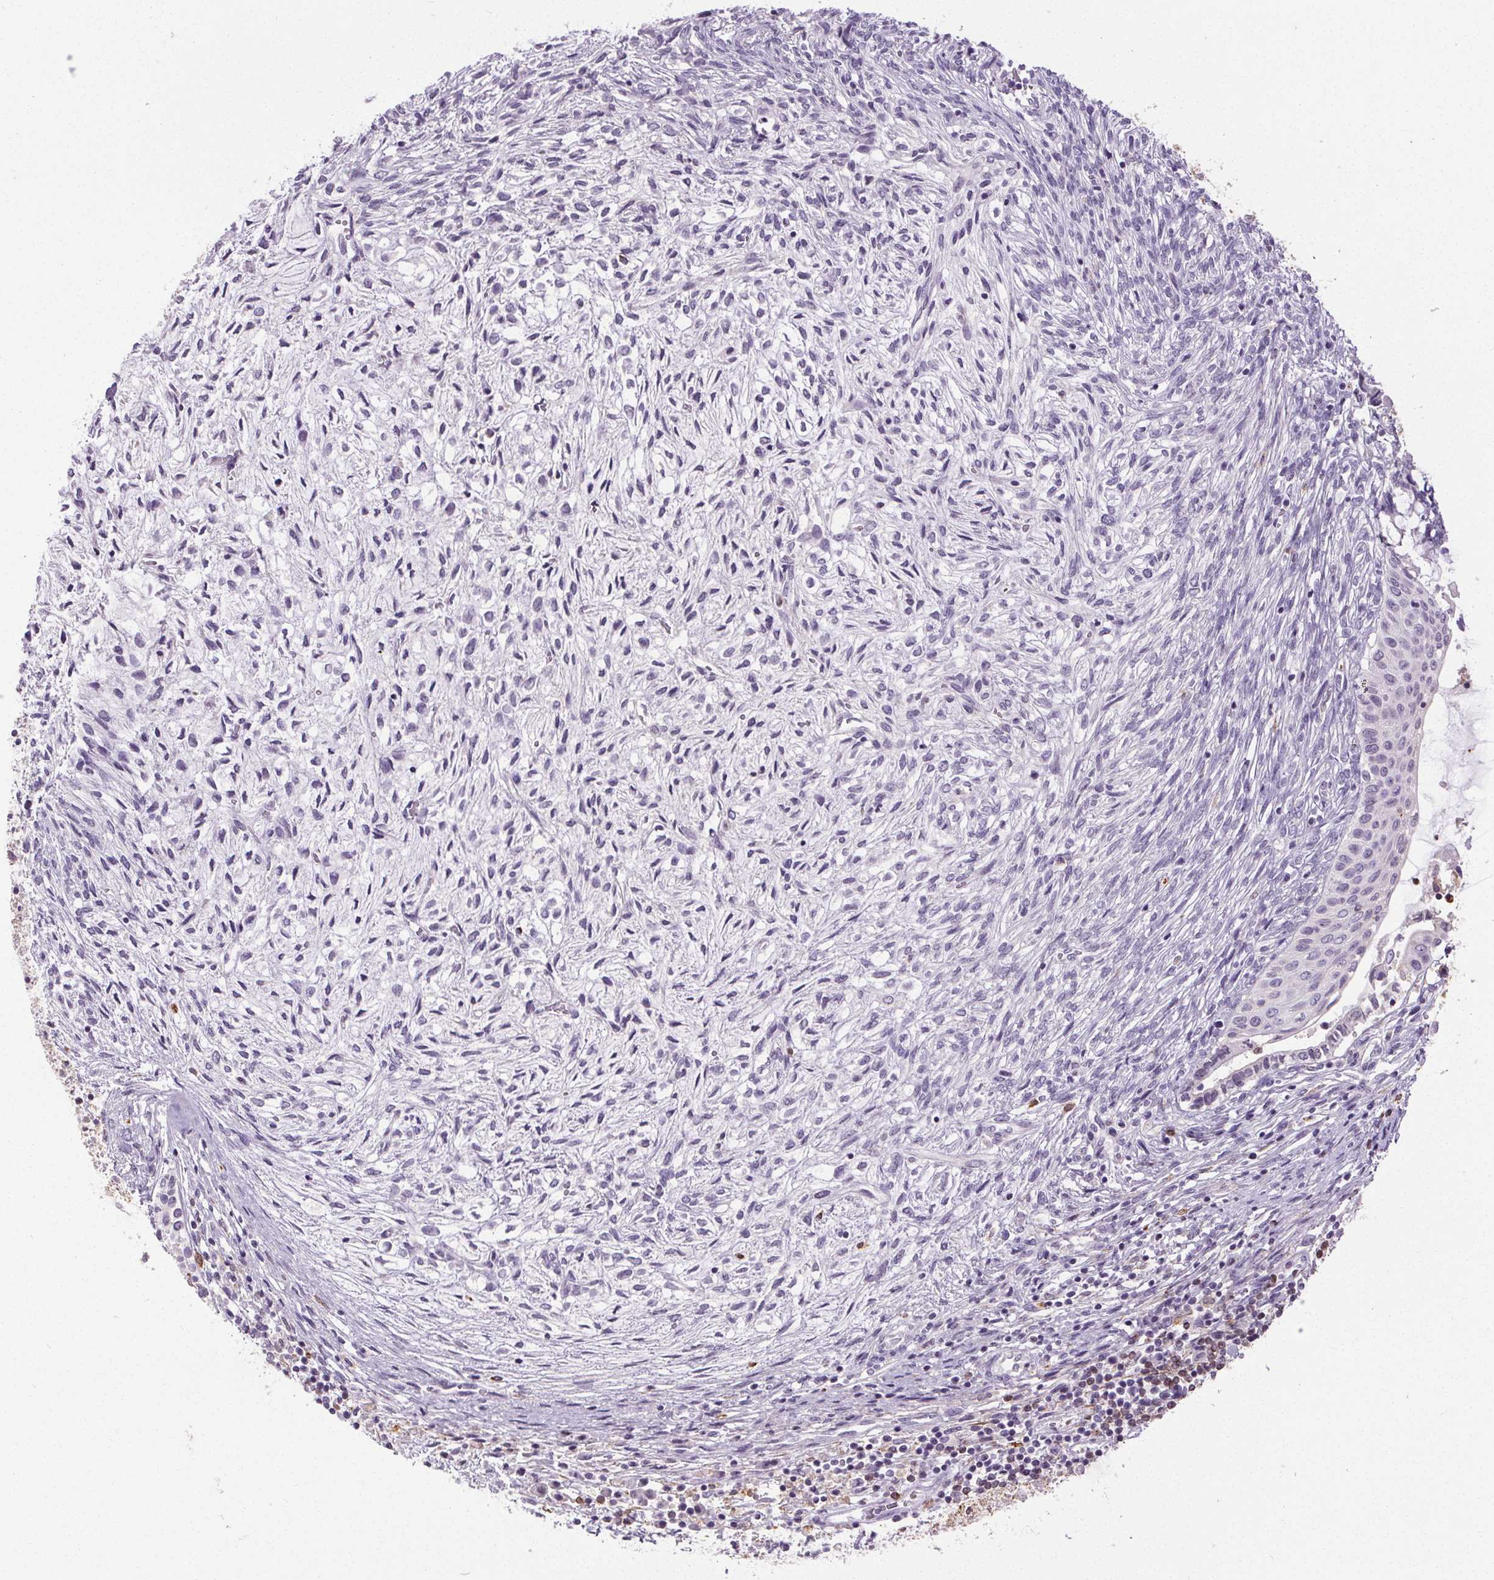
{"staining": {"intensity": "negative", "quantity": "none", "location": "none"}, "tissue": "testis cancer", "cell_type": "Tumor cells", "image_type": "cancer", "snomed": [{"axis": "morphology", "description": "Carcinoma, Embryonal, NOS"}, {"axis": "topography", "description": "Testis"}], "caption": "There is no significant positivity in tumor cells of testis embryonal carcinoma.", "gene": "TMEM240", "patient": {"sex": "male", "age": 37}}